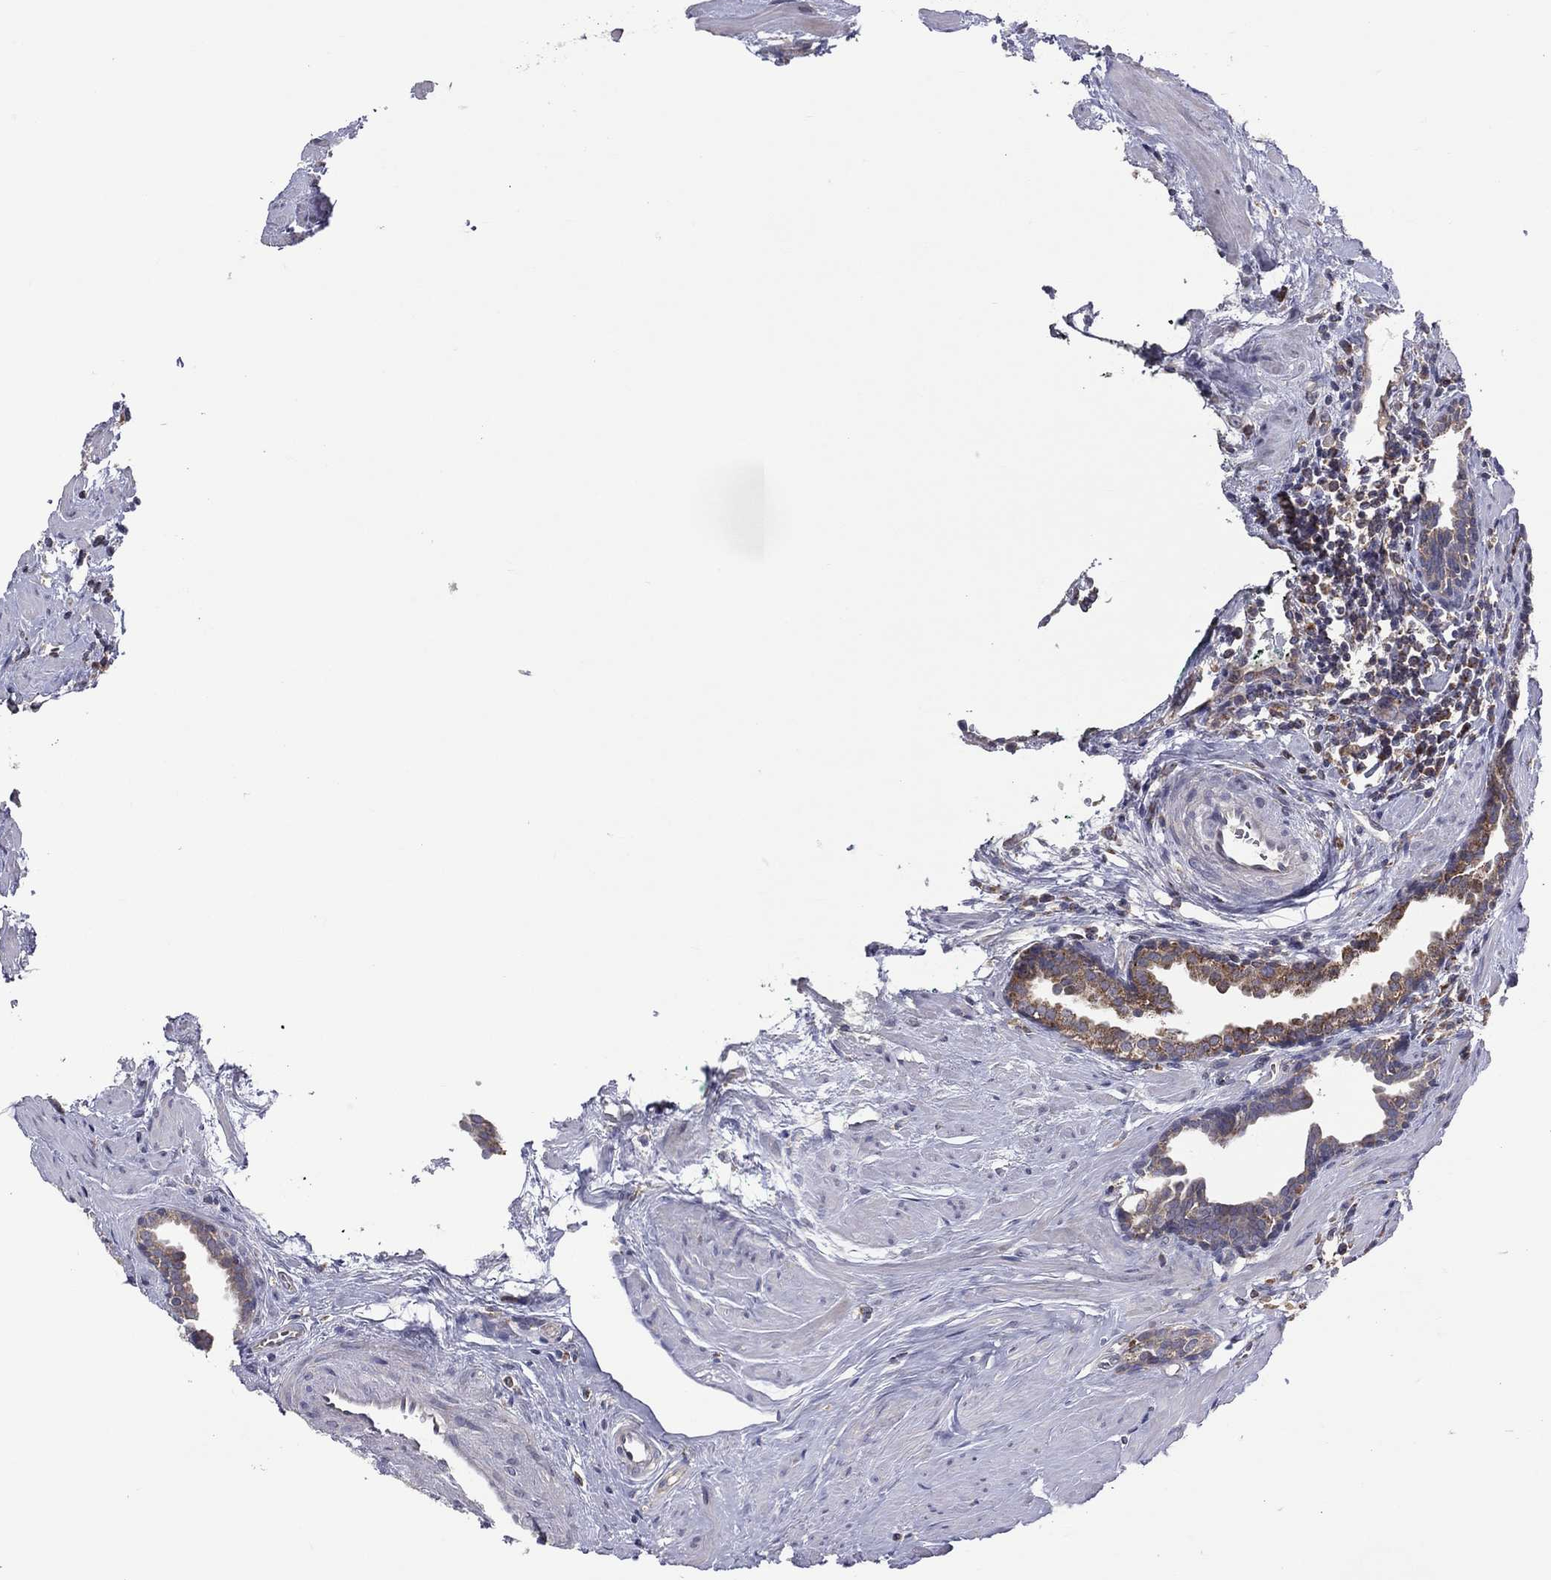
{"staining": {"intensity": "moderate", "quantity": ">75%", "location": "cytoplasmic/membranous"}, "tissue": "prostate cancer", "cell_type": "Tumor cells", "image_type": "cancer", "snomed": [{"axis": "morphology", "description": "Adenocarcinoma, NOS"}, {"axis": "morphology", "description": "Adenocarcinoma, High grade"}, {"axis": "topography", "description": "Prostate"}], "caption": "IHC micrograph of neoplastic tissue: prostate cancer (adenocarcinoma) stained using immunohistochemistry exhibits medium levels of moderate protein expression localized specifically in the cytoplasmic/membranous of tumor cells, appearing as a cytoplasmic/membranous brown color.", "gene": "STARD3", "patient": {"sex": "male", "age": 64}}